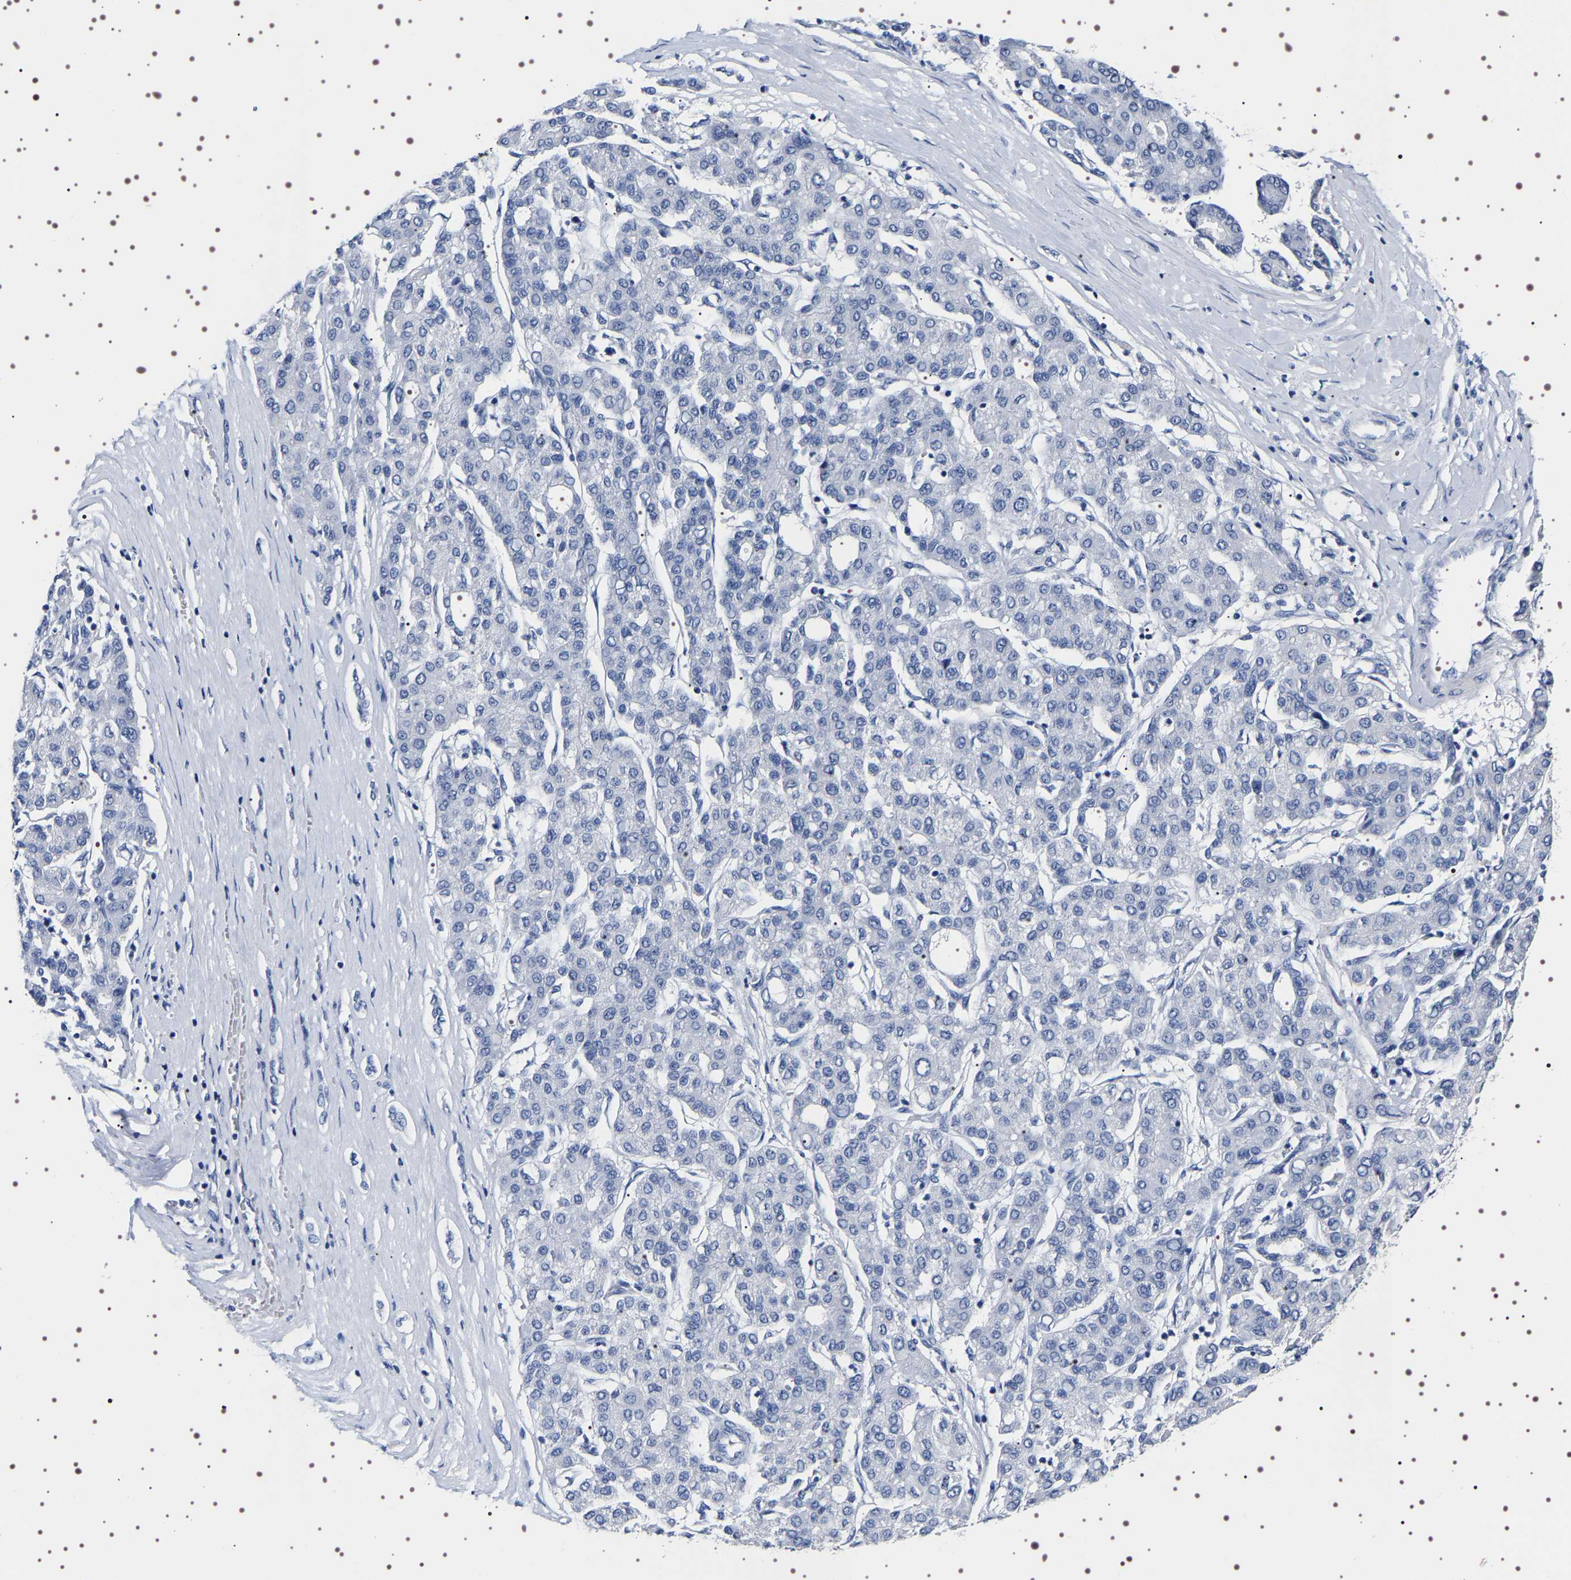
{"staining": {"intensity": "negative", "quantity": "none", "location": "none"}, "tissue": "liver cancer", "cell_type": "Tumor cells", "image_type": "cancer", "snomed": [{"axis": "morphology", "description": "Carcinoma, Hepatocellular, NOS"}, {"axis": "topography", "description": "Liver"}], "caption": "A photomicrograph of human hepatocellular carcinoma (liver) is negative for staining in tumor cells.", "gene": "UBQLN3", "patient": {"sex": "male", "age": 65}}